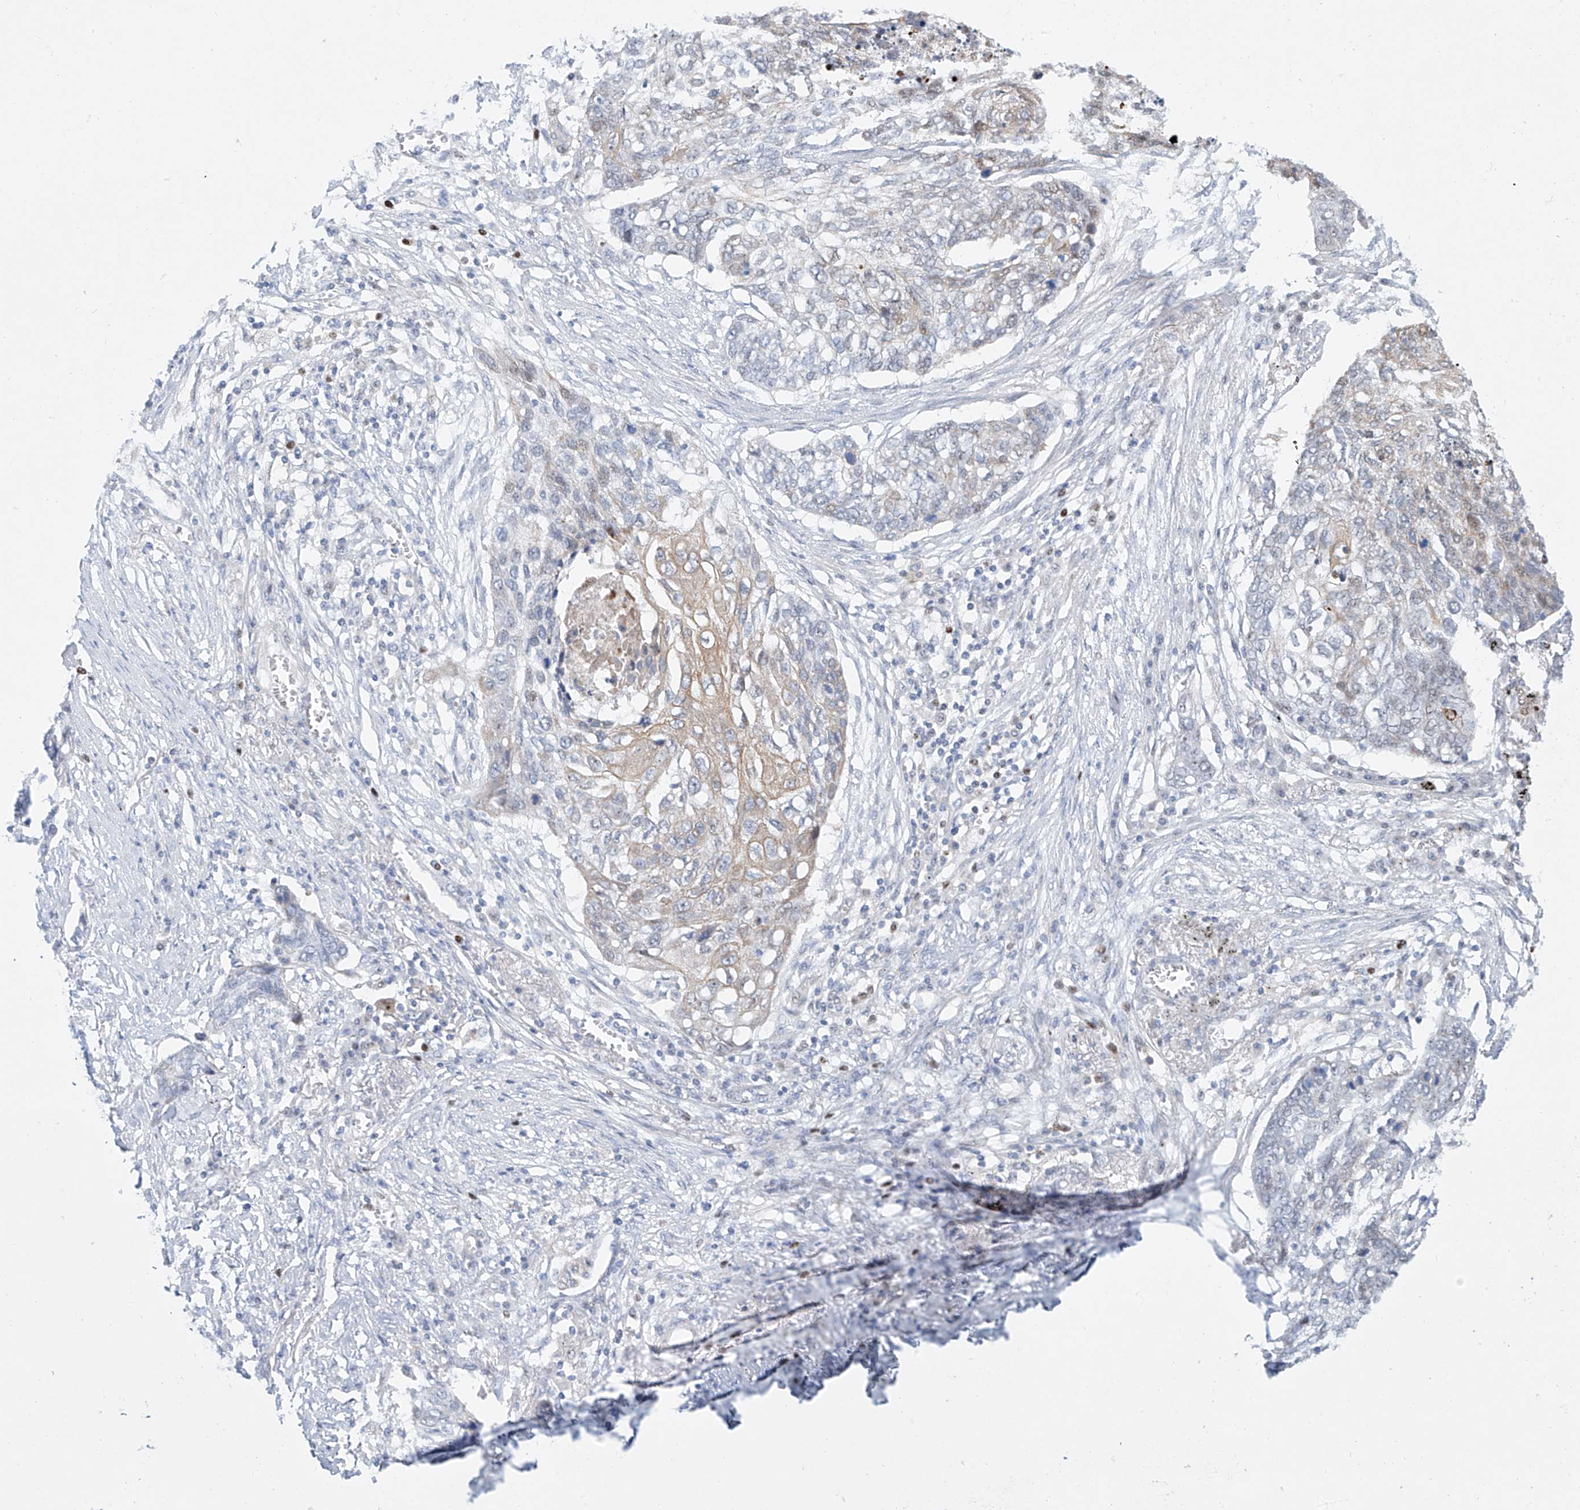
{"staining": {"intensity": "weak", "quantity": "<25%", "location": "cytoplasmic/membranous"}, "tissue": "lung cancer", "cell_type": "Tumor cells", "image_type": "cancer", "snomed": [{"axis": "morphology", "description": "Squamous cell carcinoma, NOS"}, {"axis": "topography", "description": "Lung"}], "caption": "IHC photomicrograph of neoplastic tissue: human lung squamous cell carcinoma stained with DAB (3,3'-diaminobenzidine) shows no significant protein expression in tumor cells.", "gene": "SNU13", "patient": {"sex": "female", "age": 63}}